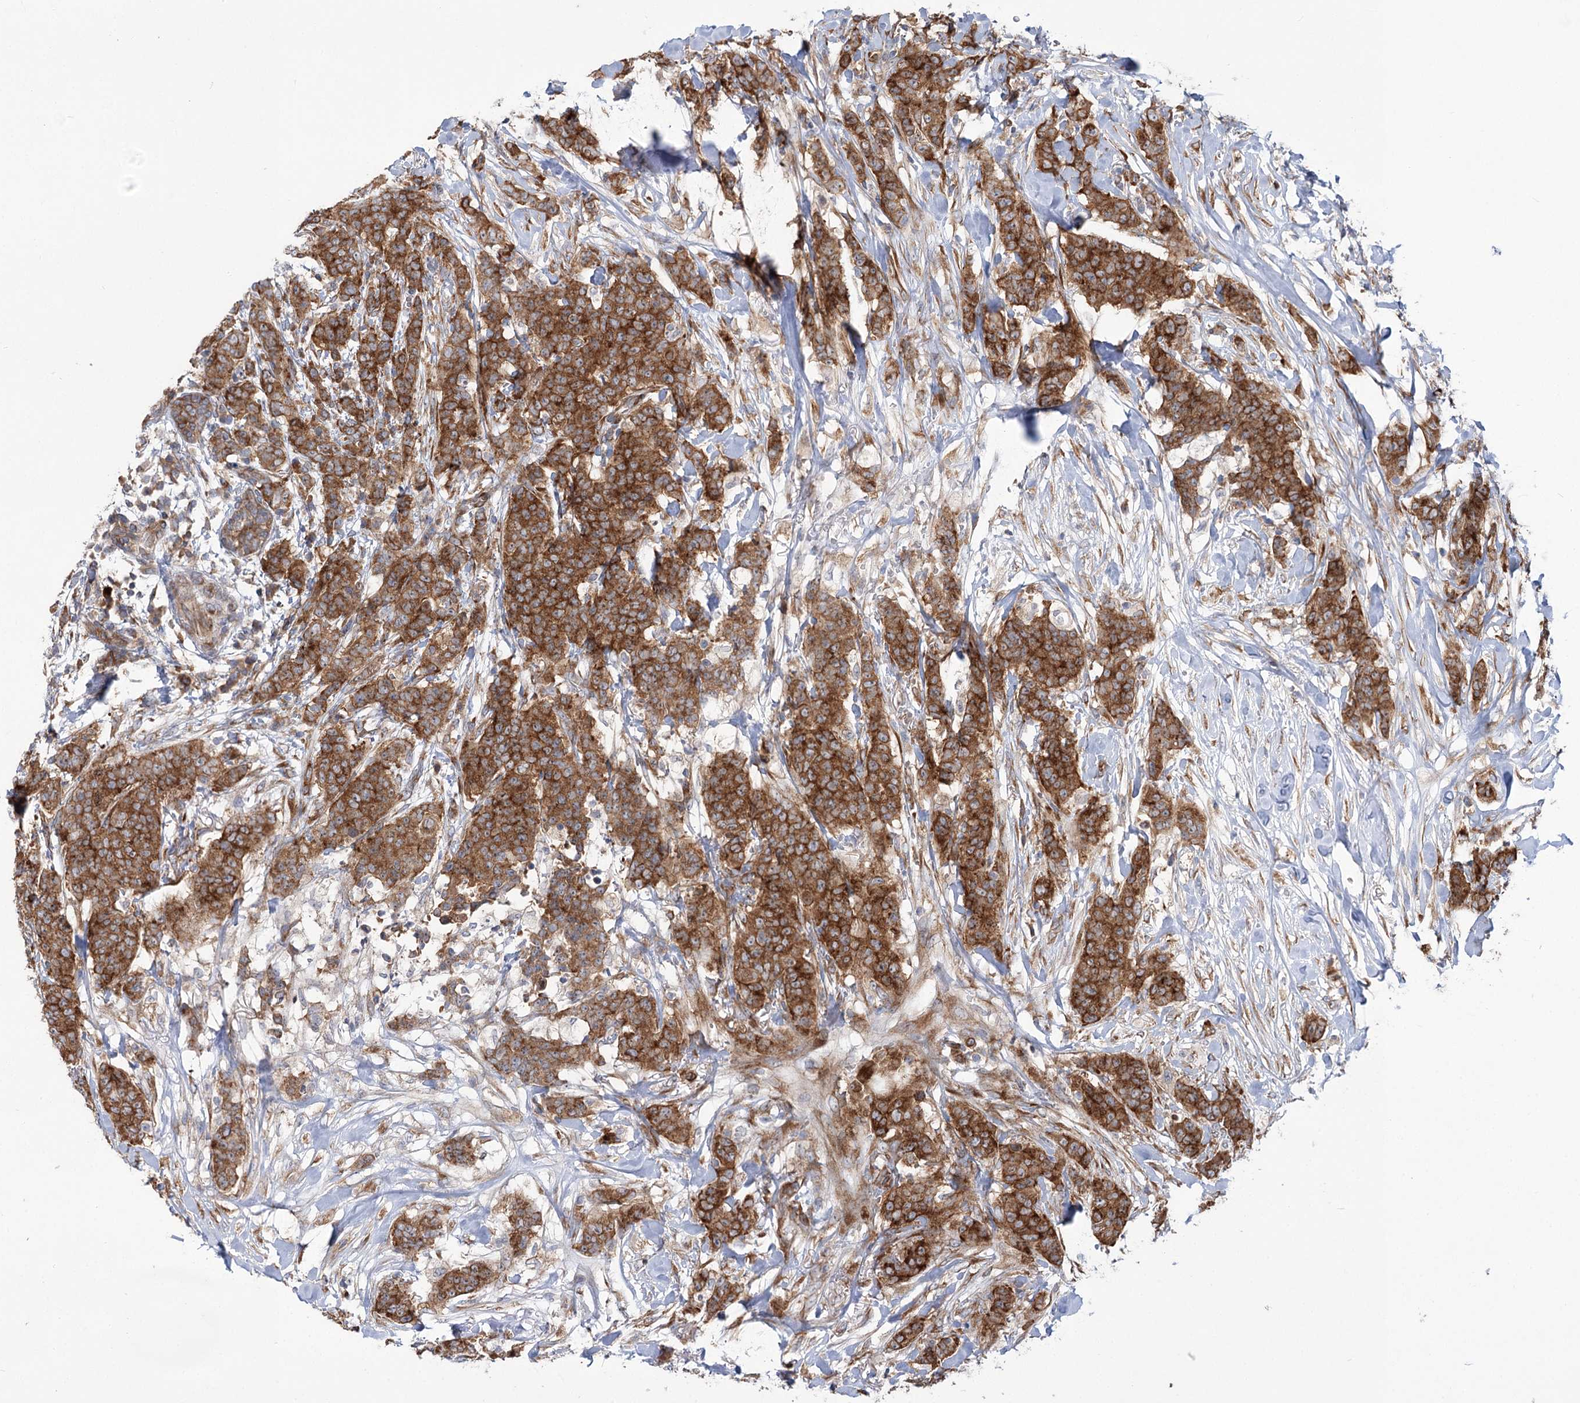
{"staining": {"intensity": "strong", "quantity": ">75%", "location": "cytoplasmic/membranous"}, "tissue": "breast cancer", "cell_type": "Tumor cells", "image_type": "cancer", "snomed": [{"axis": "morphology", "description": "Duct carcinoma"}, {"axis": "topography", "description": "Breast"}], "caption": "Tumor cells display strong cytoplasmic/membranous expression in approximately >75% of cells in breast cancer (invasive ductal carcinoma).", "gene": "VWA2", "patient": {"sex": "female", "age": 40}}